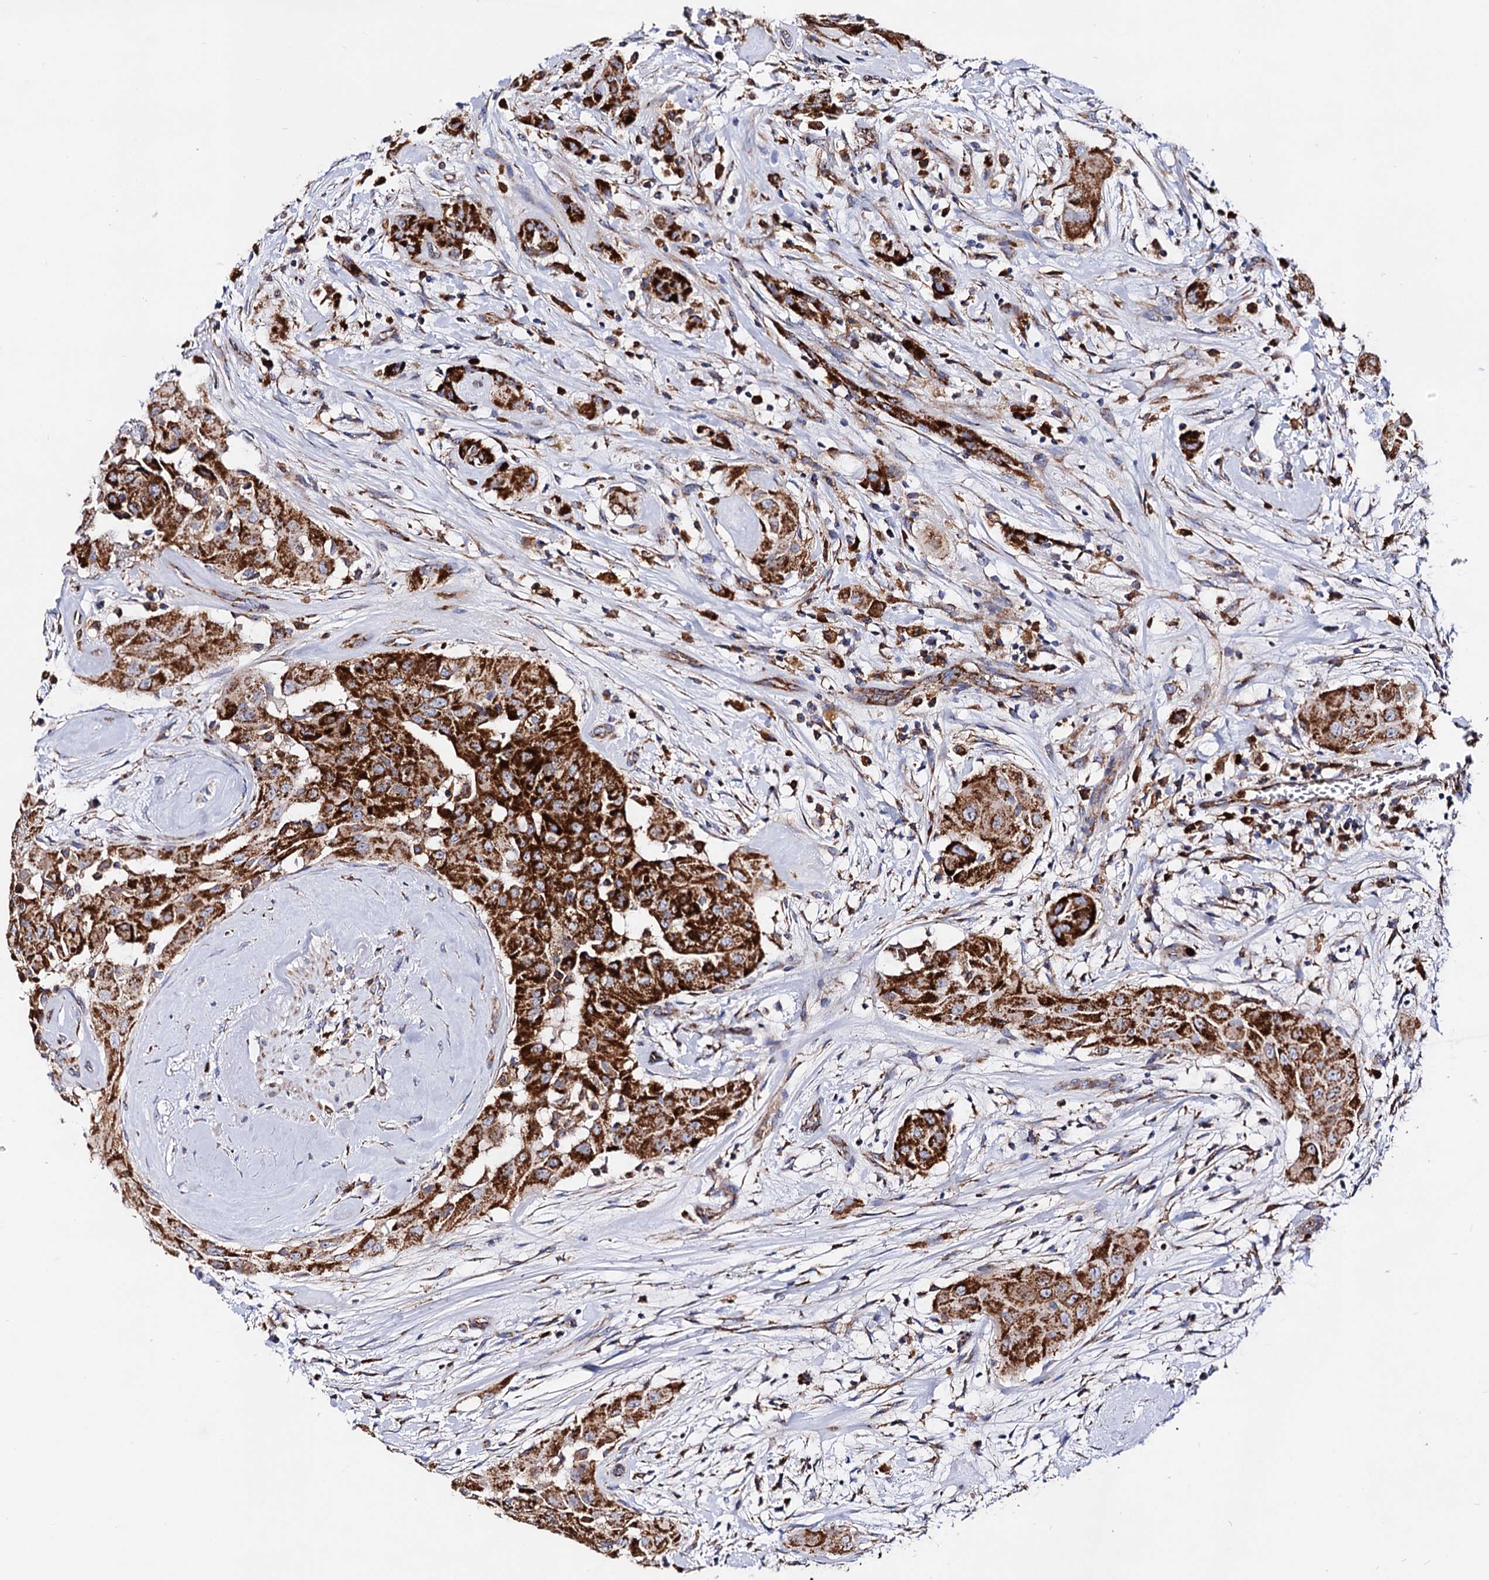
{"staining": {"intensity": "strong", "quantity": ">75%", "location": "cytoplasmic/membranous"}, "tissue": "thyroid cancer", "cell_type": "Tumor cells", "image_type": "cancer", "snomed": [{"axis": "morphology", "description": "Papillary adenocarcinoma, NOS"}, {"axis": "topography", "description": "Thyroid gland"}], "caption": "The micrograph demonstrates immunohistochemical staining of thyroid cancer (papillary adenocarcinoma). There is strong cytoplasmic/membranous positivity is identified in about >75% of tumor cells. (DAB IHC, brown staining for protein, blue staining for nuclei).", "gene": "ACAD9", "patient": {"sex": "female", "age": 59}}